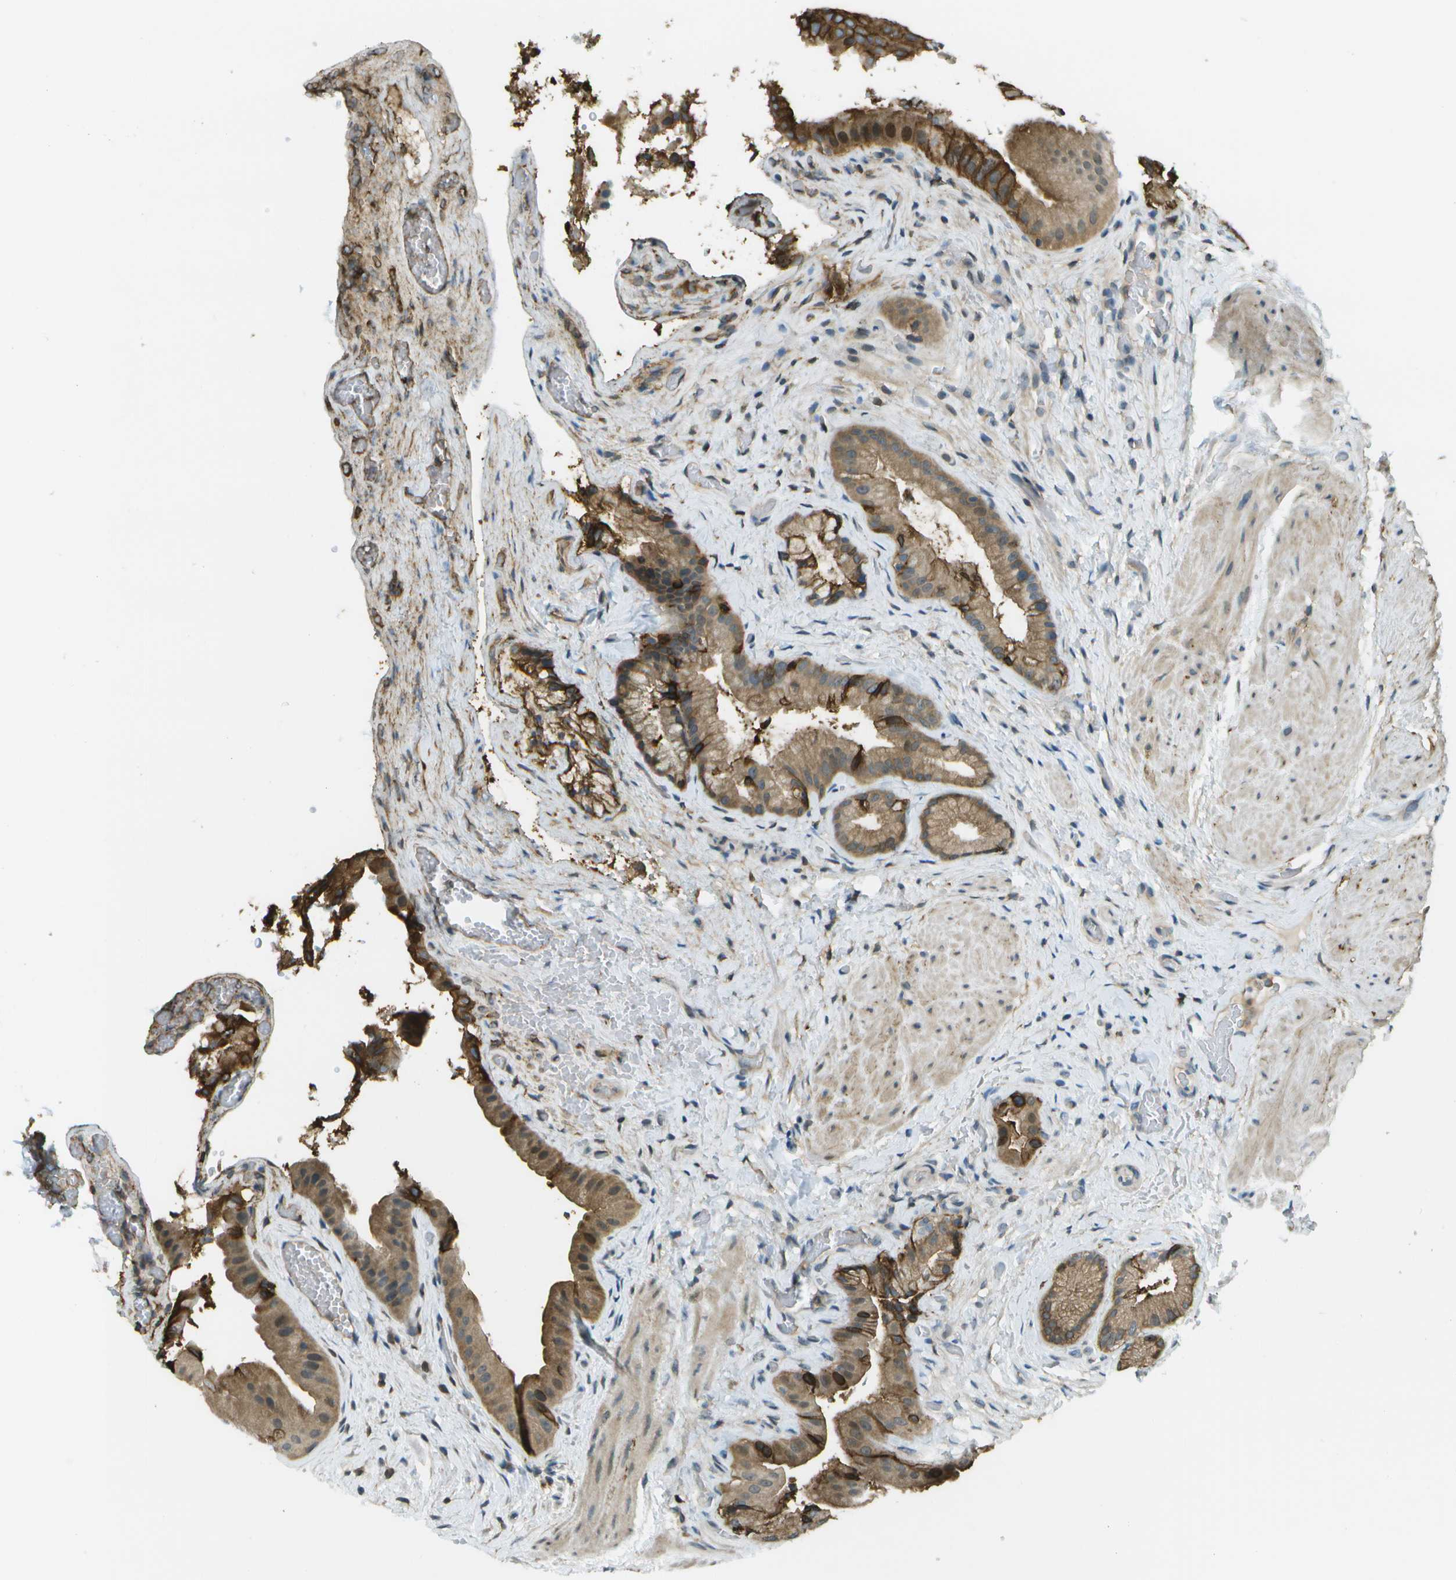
{"staining": {"intensity": "strong", "quantity": ">75%", "location": "cytoplasmic/membranous"}, "tissue": "gallbladder", "cell_type": "Glandular cells", "image_type": "normal", "snomed": [{"axis": "morphology", "description": "Normal tissue, NOS"}, {"axis": "topography", "description": "Gallbladder"}], "caption": "DAB (3,3'-diaminobenzidine) immunohistochemical staining of benign gallbladder demonstrates strong cytoplasmic/membranous protein expression in about >75% of glandular cells. (IHC, brightfield microscopy, high magnification).", "gene": "LRRC66", "patient": {"sex": "male", "age": 49}}